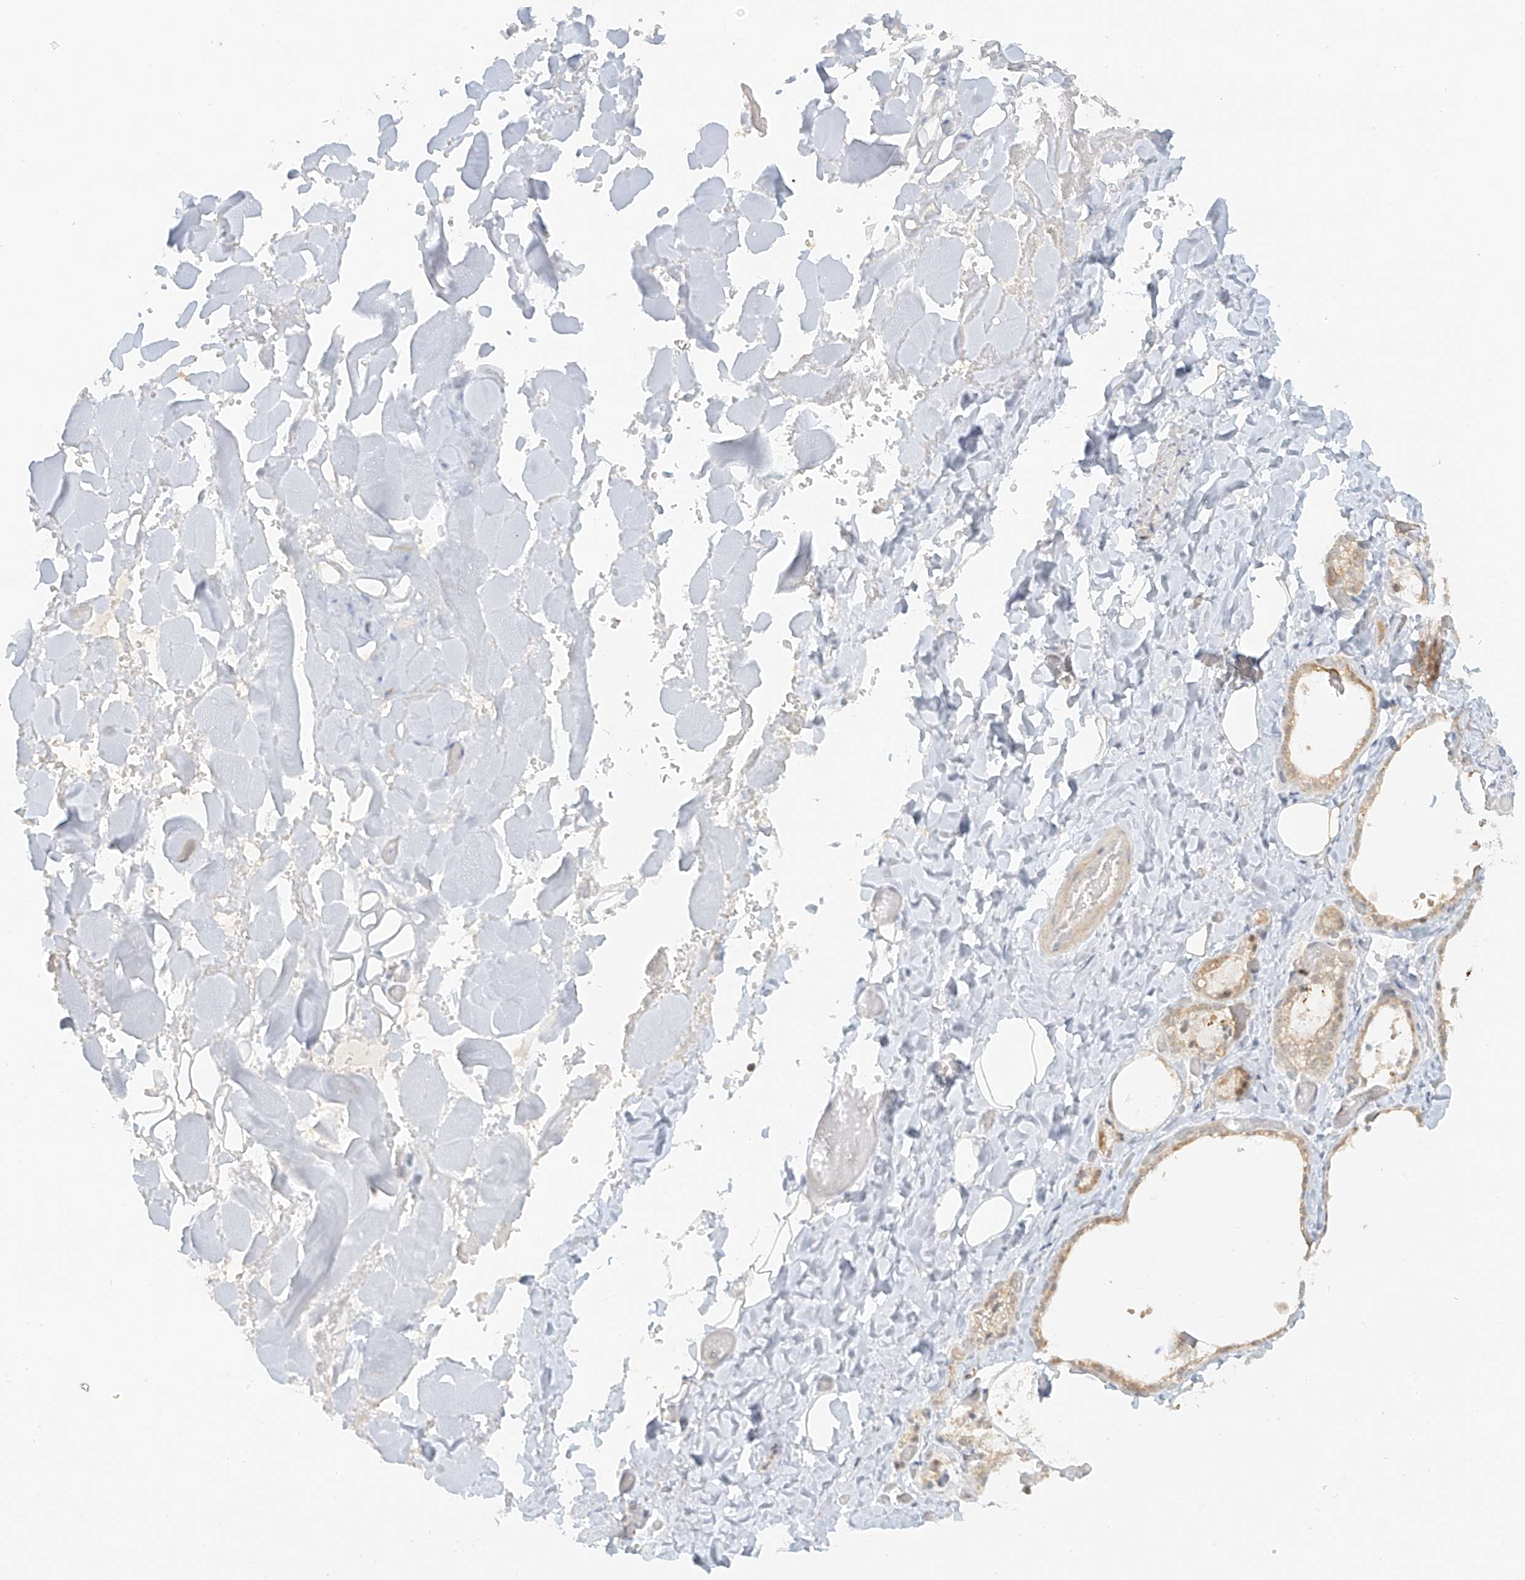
{"staining": {"intensity": "weak", "quantity": ">75%", "location": "cytoplasmic/membranous"}, "tissue": "thyroid gland", "cell_type": "Glandular cells", "image_type": "normal", "snomed": [{"axis": "morphology", "description": "Normal tissue, NOS"}, {"axis": "topography", "description": "Thyroid gland"}], "caption": "Protein expression by immunohistochemistry displays weak cytoplasmic/membranous staining in approximately >75% of glandular cells in unremarkable thyroid gland.", "gene": "MIPEP", "patient": {"sex": "female", "age": 44}}